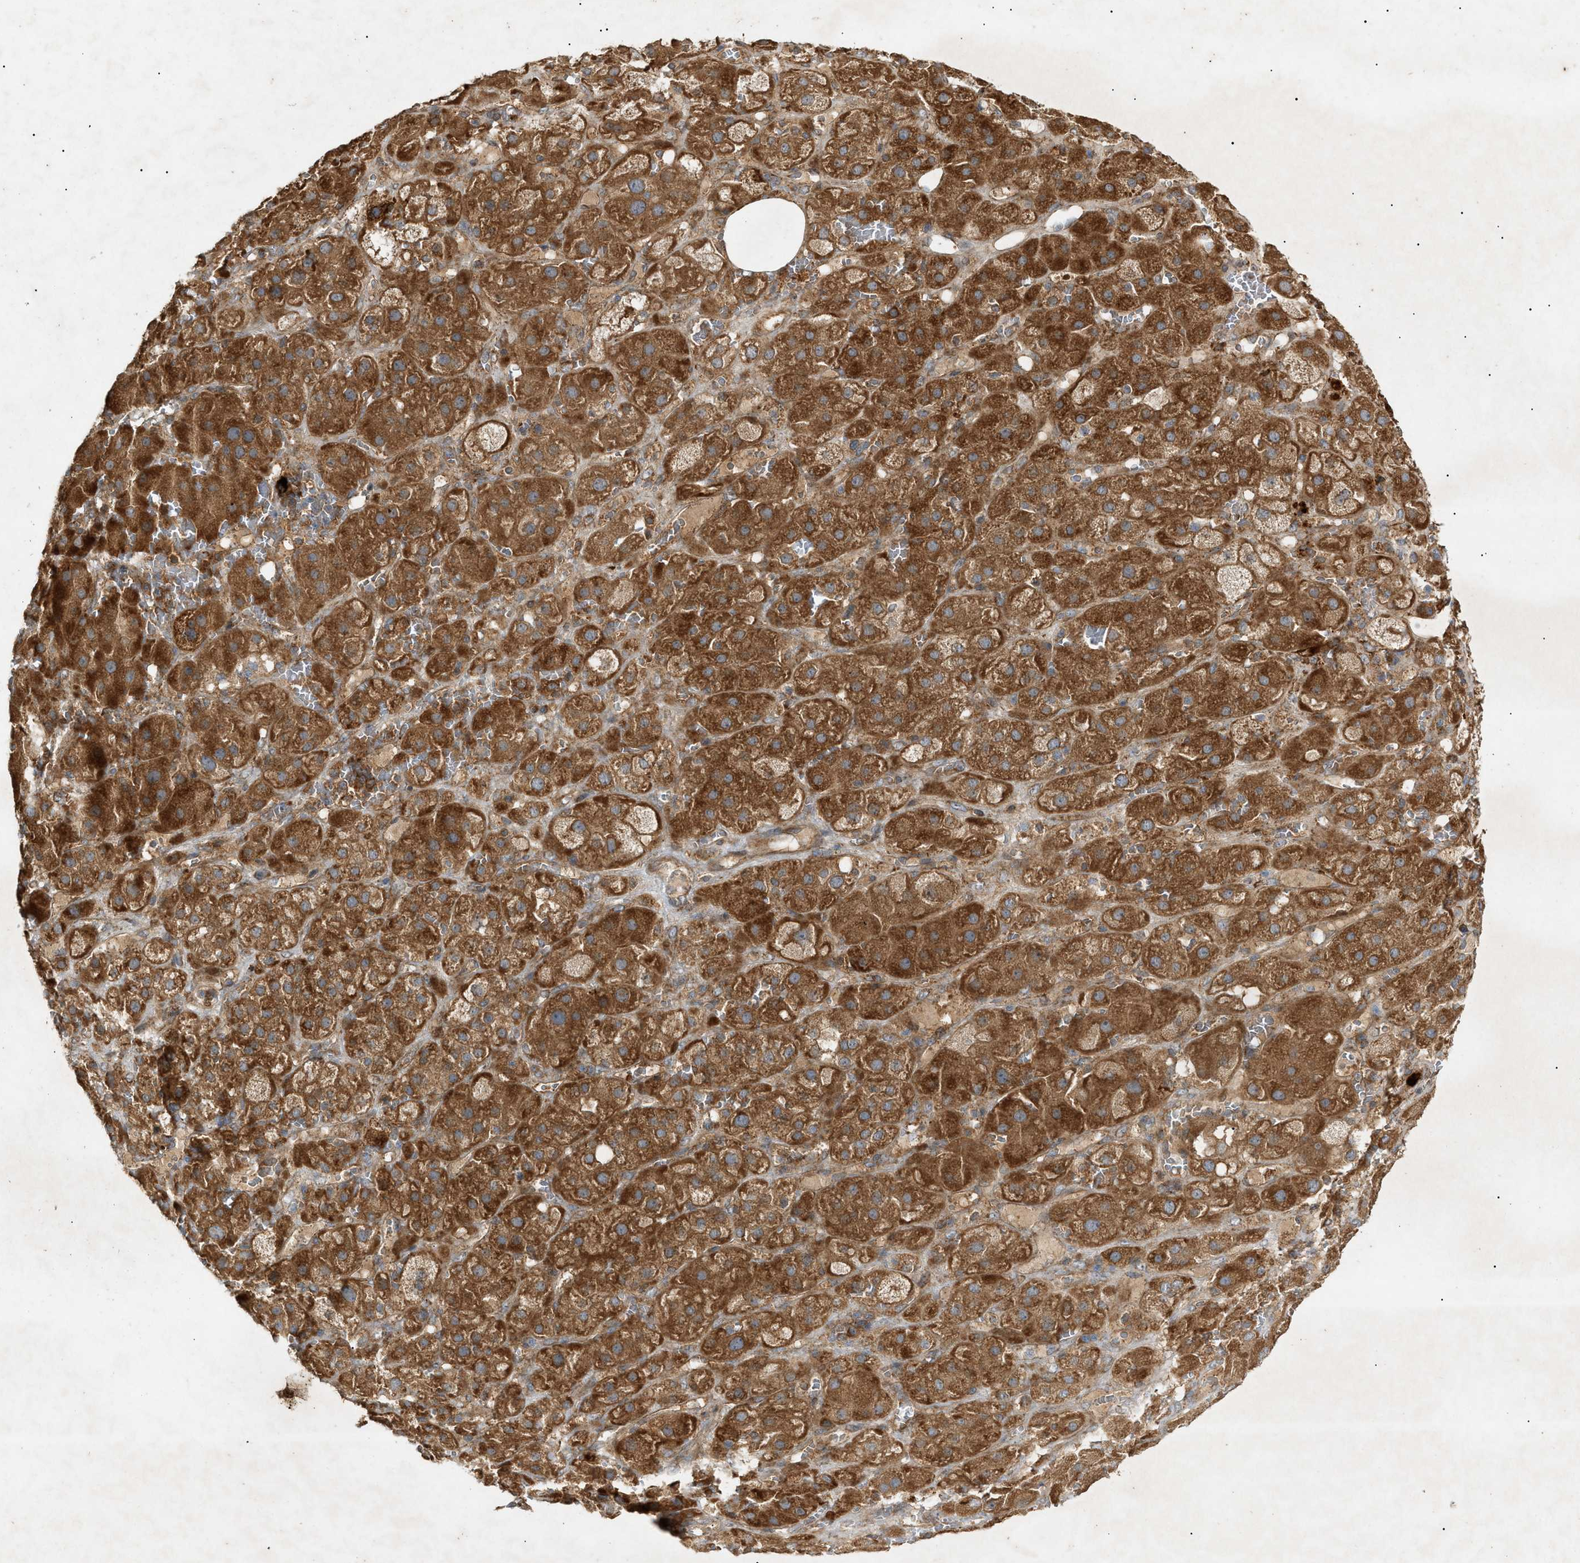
{"staining": {"intensity": "strong", "quantity": ">75%", "location": "cytoplasmic/membranous"}, "tissue": "adrenal gland", "cell_type": "Glandular cells", "image_type": "normal", "snomed": [{"axis": "morphology", "description": "Normal tissue, NOS"}, {"axis": "topography", "description": "Adrenal gland"}], "caption": "Protein staining of normal adrenal gland displays strong cytoplasmic/membranous staining in about >75% of glandular cells. (brown staining indicates protein expression, while blue staining denotes nuclei).", "gene": "MTCH1", "patient": {"sex": "female", "age": 47}}